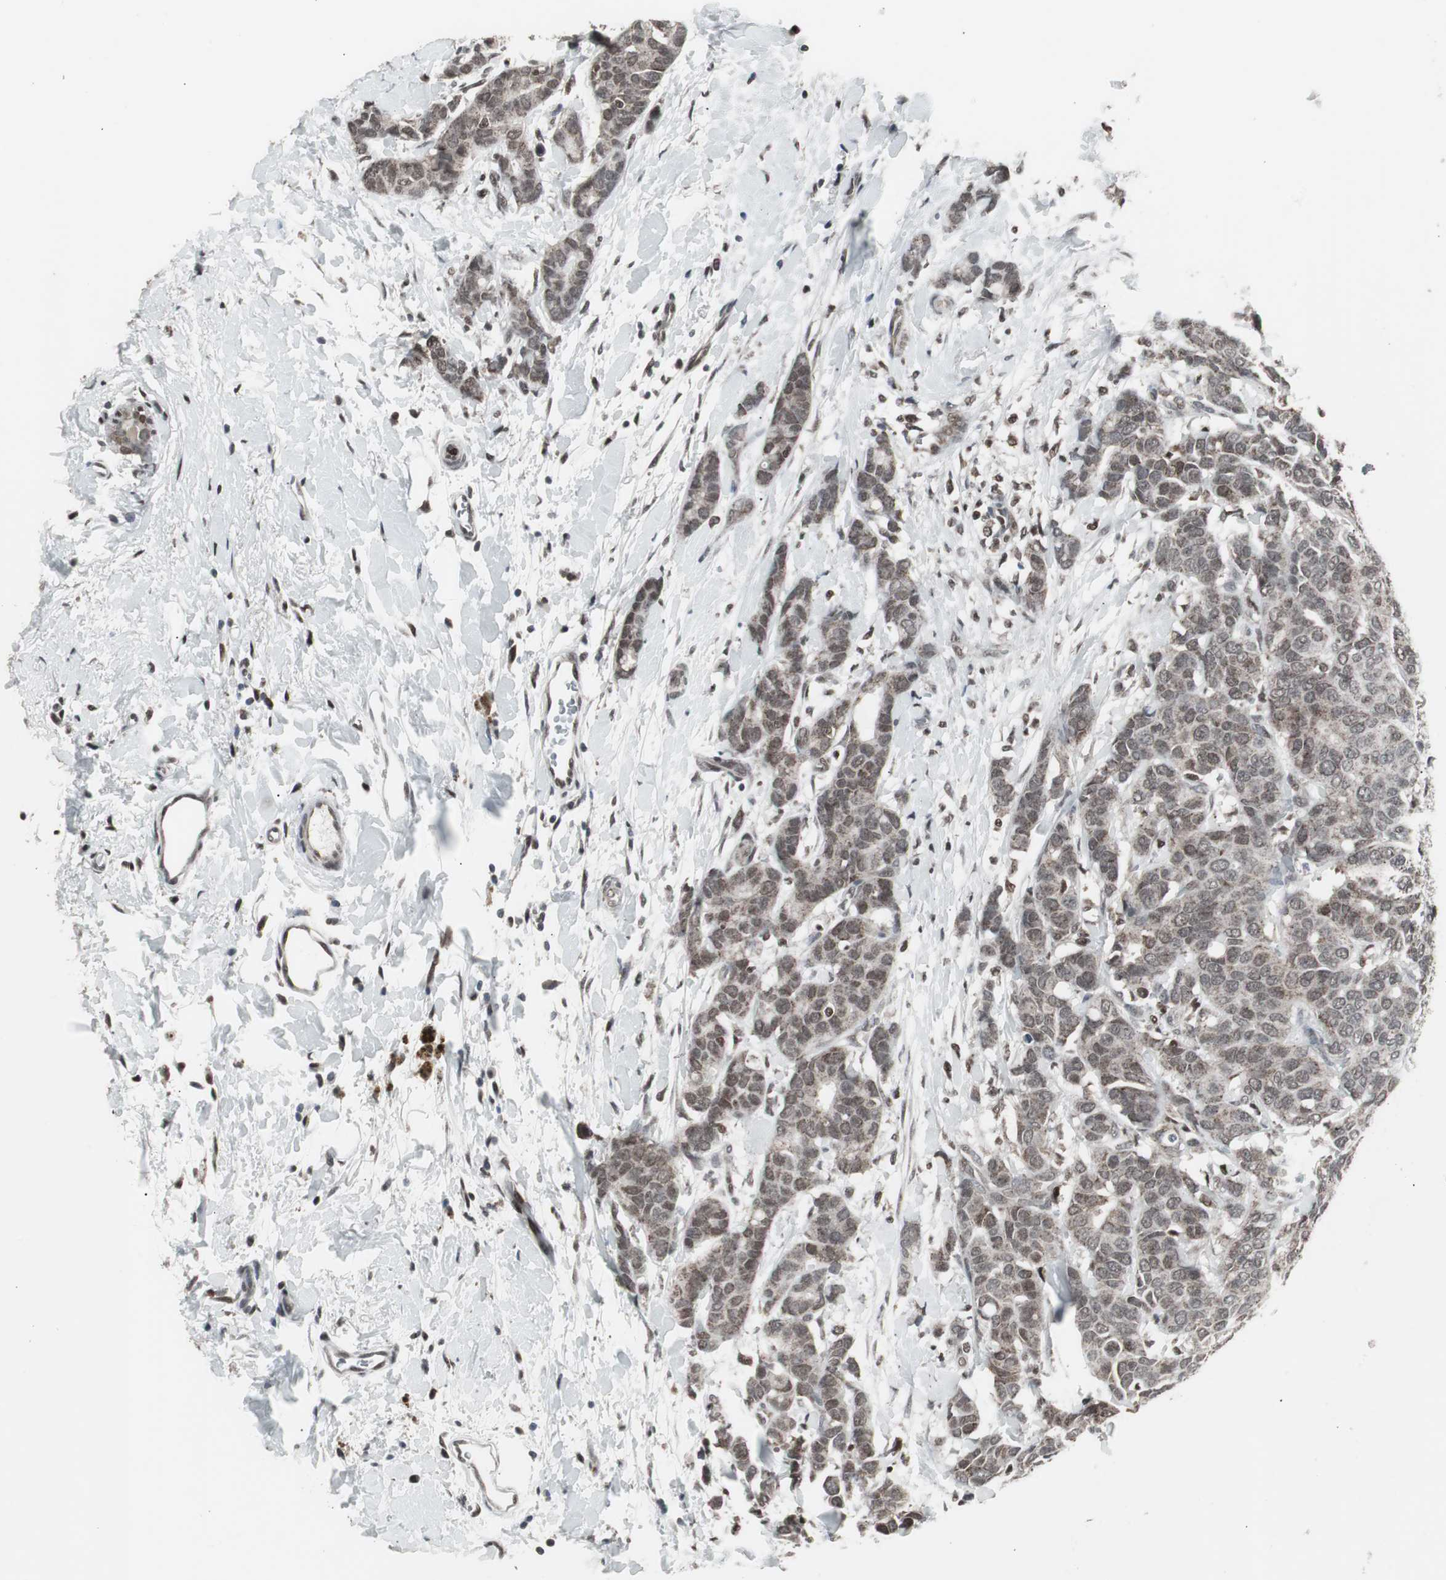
{"staining": {"intensity": "moderate", "quantity": ">75%", "location": "cytoplasmic/membranous,nuclear"}, "tissue": "breast cancer", "cell_type": "Tumor cells", "image_type": "cancer", "snomed": [{"axis": "morphology", "description": "Duct carcinoma"}, {"axis": "topography", "description": "Breast"}], "caption": "Moderate cytoplasmic/membranous and nuclear positivity for a protein is present in approximately >75% of tumor cells of breast cancer (infiltrating ductal carcinoma) using immunohistochemistry.", "gene": "RXRA", "patient": {"sex": "female", "age": 87}}